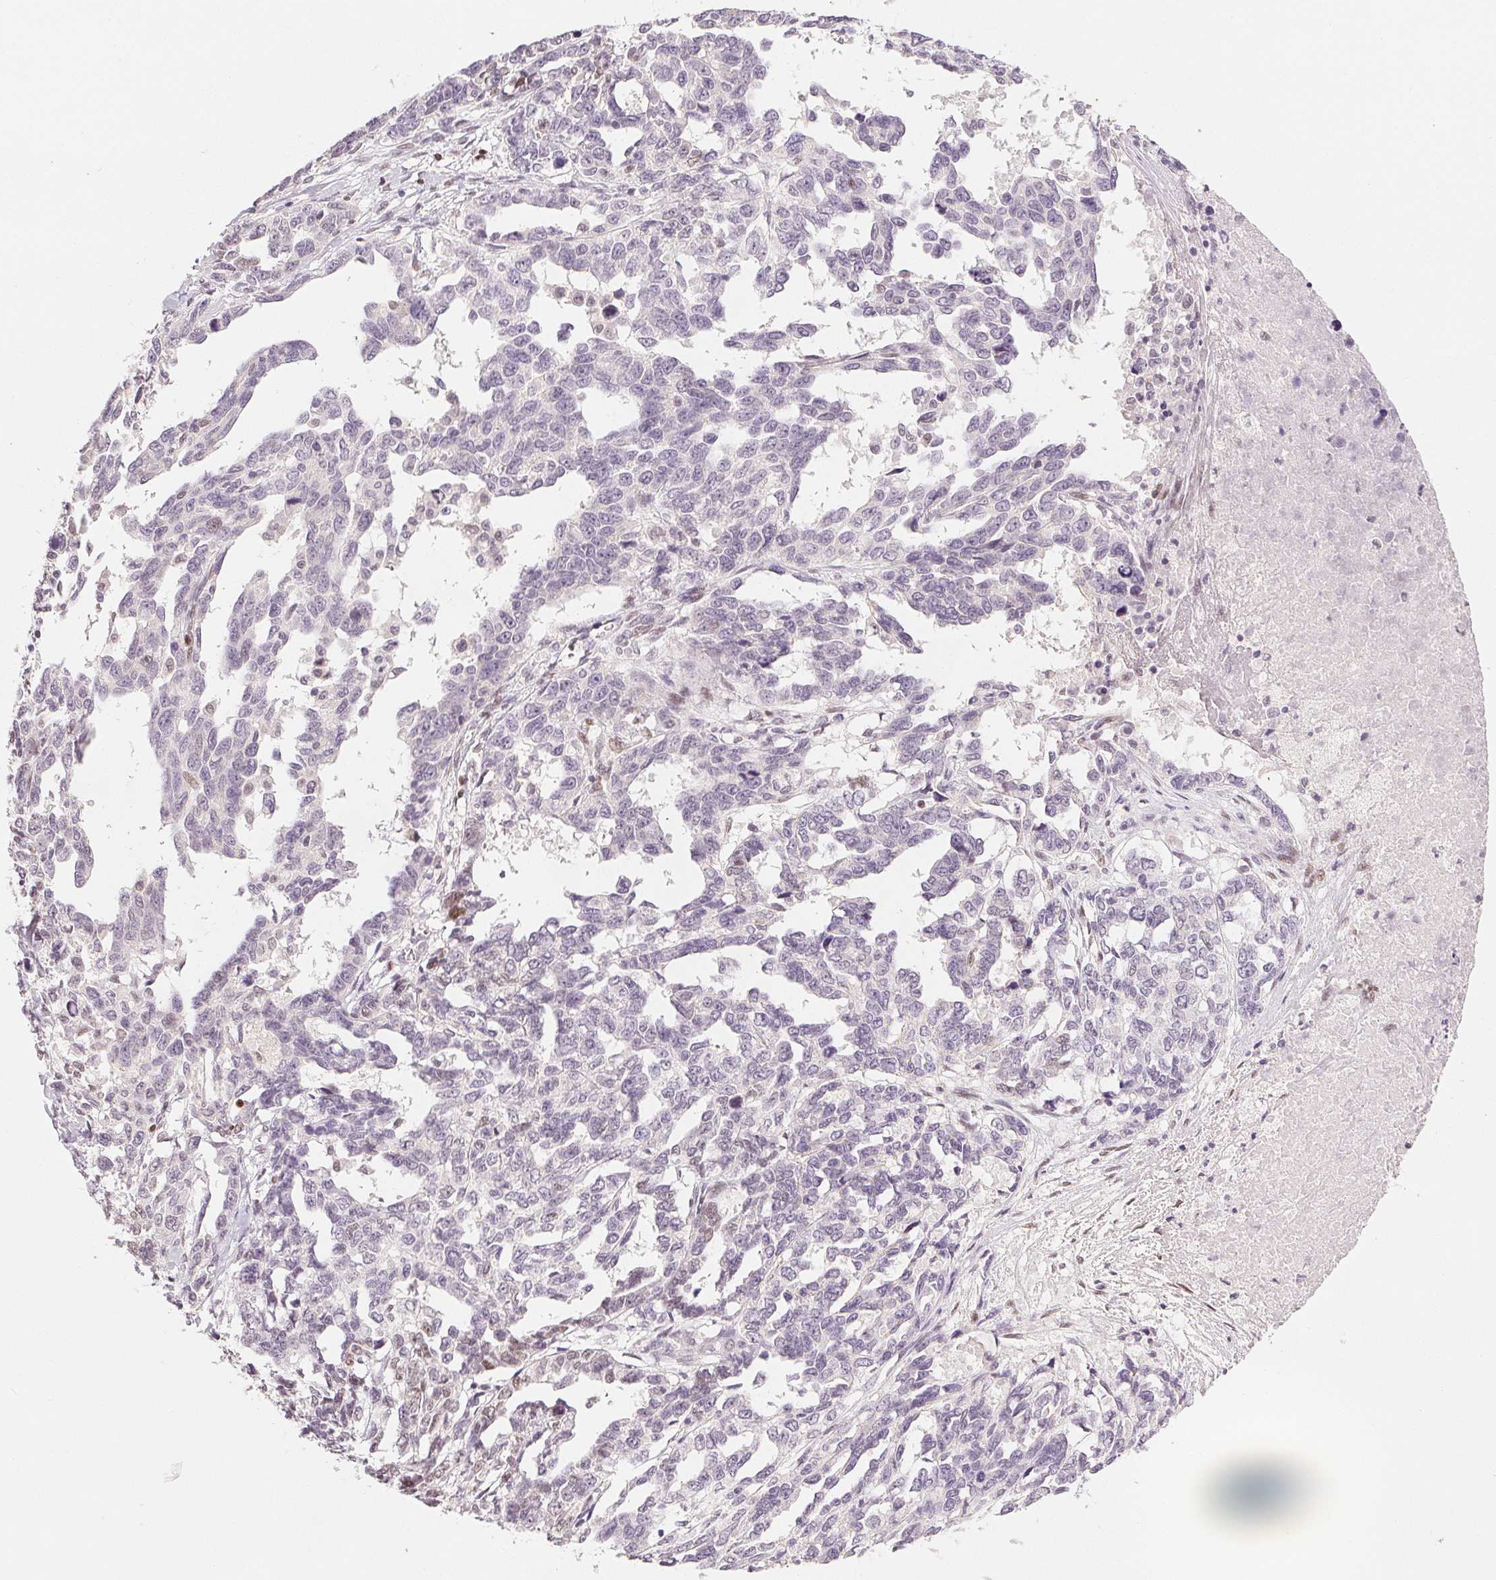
{"staining": {"intensity": "negative", "quantity": "none", "location": "none"}, "tissue": "ovarian cancer", "cell_type": "Tumor cells", "image_type": "cancer", "snomed": [{"axis": "morphology", "description": "Cystadenocarcinoma, serous, NOS"}, {"axis": "topography", "description": "Ovary"}], "caption": "This is an IHC micrograph of ovarian cancer (serous cystadenocarcinoma). There is no staining in tumor cells.", "gene": "RUNX2", "patient": {"sex": "female", "age": 69}}